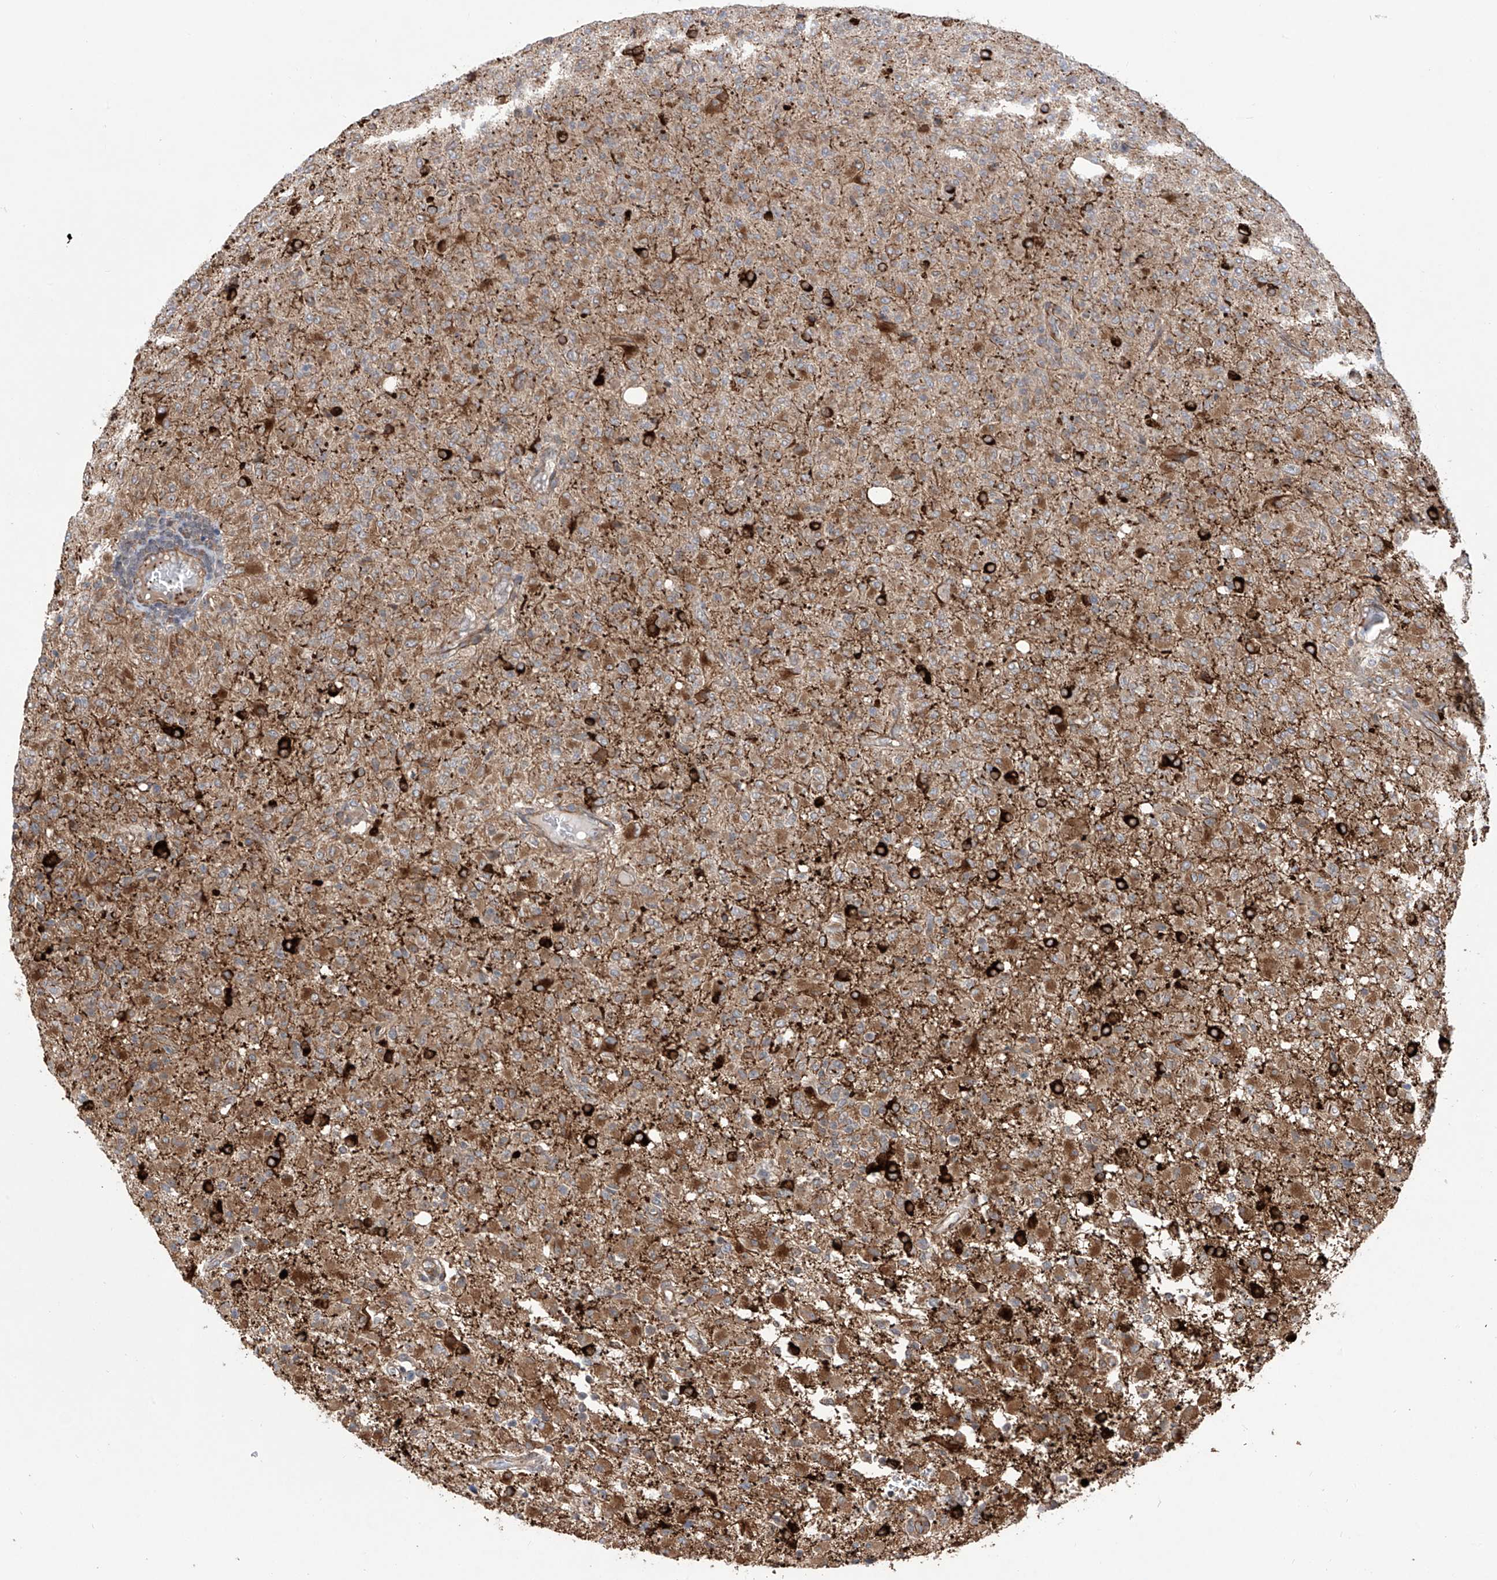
{"staining": {"intensity": "moderate", "quantity": "25%-75%", "location": "cytoplasmic/membranous"}, "tissue": "glioma", "cell_type": "Tumor cells", "image_type": "cancer", "snomed": [{"axis": "morphology", "description": "Glioma, malignant, High grade"}, {"axis": "topography", "description": "Brain"}], "caption": "Protein positivity by immunohistochemistry (IHC) exhibits moderate cytoplasmic/membranous staining in approximately 25%-75% of tumor cells in glioma.", "gene": "APAF1", "patient": {"sex": "female", "age": 57}}